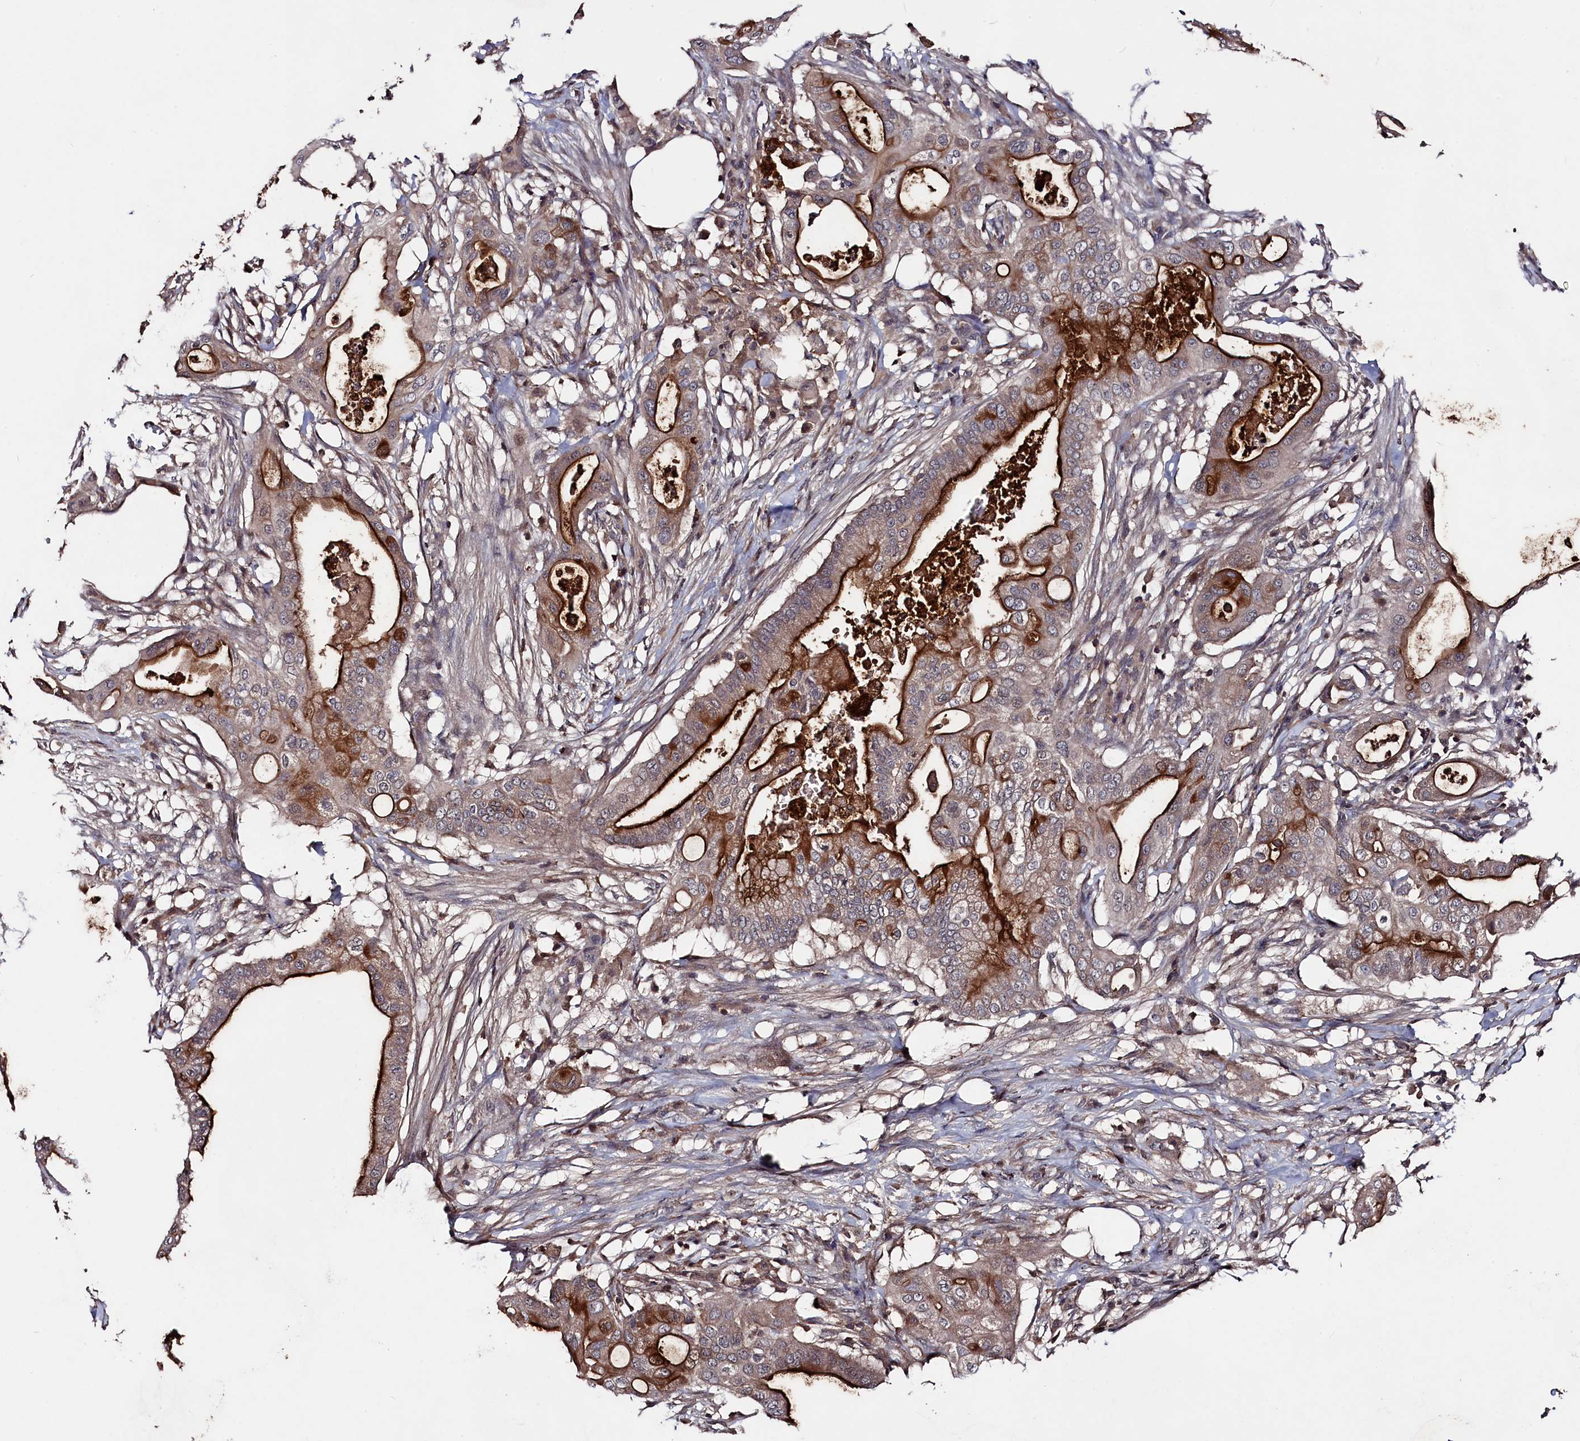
{"staining": {"intensity": "strong", "quantity": ">75%", "location": "cytoplasmic/membranous"}, "tissue": "pancreatic cancer", "cell_type": "Tumor cells", "image_type": "cancer", "snomed": [{"axis": "morphology", "description": "Adenocarcinoma, NOS"}, {"axis": "topography", "description": "Pancreas"}], "caption": "Adenocarcinoma (pancreatic) was stained to show a protein in brown. There is high levels of strong cytoplasmic/membranous positivity in about >75% of tumor cells.", "gene": "TMC5", "patient": {"sex": "male", "age": 68}}